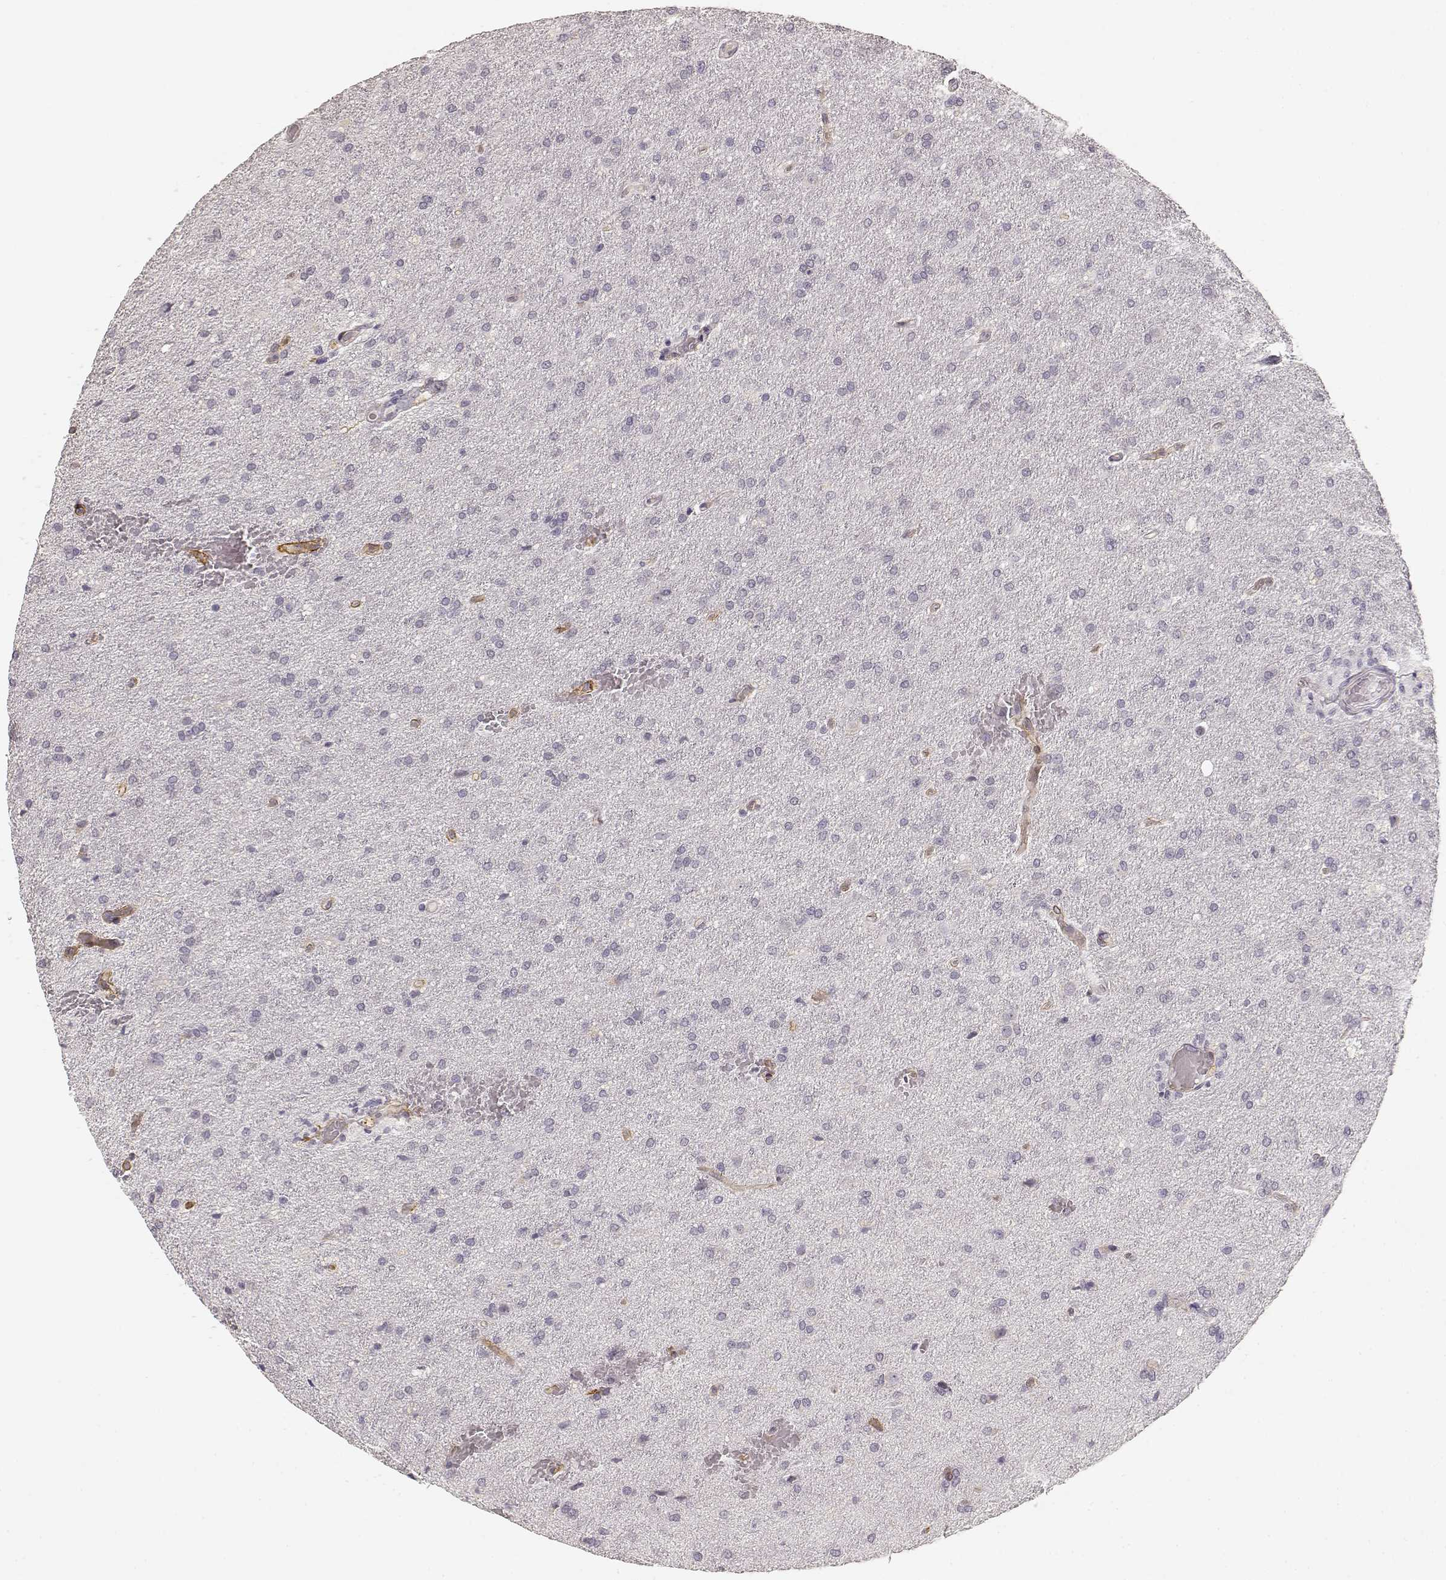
{"staining": {"intensity": "negative", "quantity": "none", "location": "none"}, "tissue": "glioma", "cell_type": "Tumor cells", "image_type": "cancer", "snomed": [{"axis": "morphology", "description": "Glioma, malignant, High grade"}, {"axis": "topography", "description": "Brain"}], "caption": "The micrograph exhibits no significant expression in tumor cells of high-grade glioma (malignant).", "gene": "LAMA4", "patient": {"sex": "male", "age": 68}}